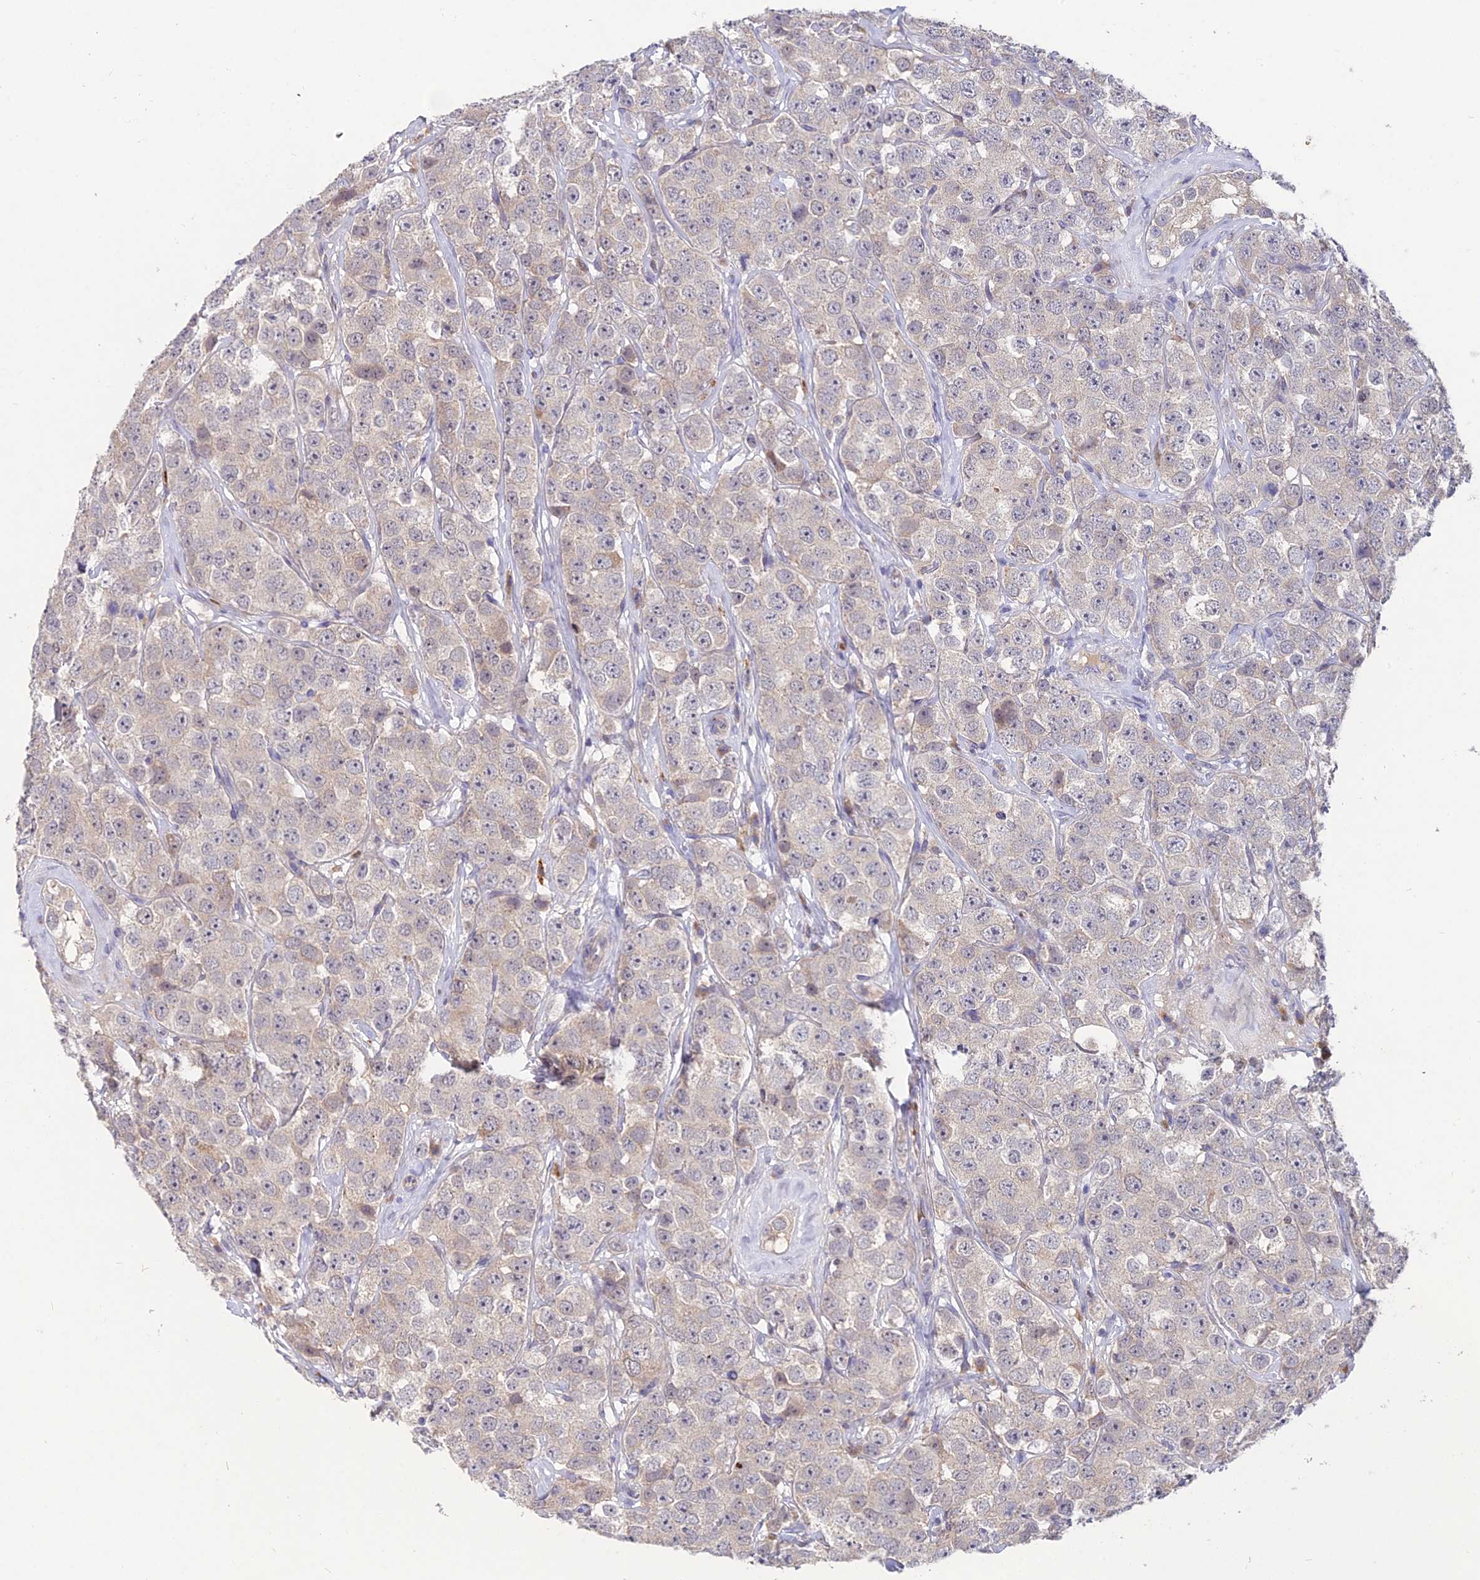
{"staining": {"intensity": "weak", "quantity": "<25%", "location": "cytoplasmic/membranous"}, "tissue": "testis cancer", "cell_type": "Tumor cells", "image_type": "cancer", "snomed": [{"axis": "morphology", "description": "Seminoma, NOS"}, {"axis": "topography", "description": "Testis"}], "caption": "An image of testis cancer stained for a protein reveals no brown staining in tumor cells.", "gene": "WDR43", "patient": {"sex": "male", "age": 28}}